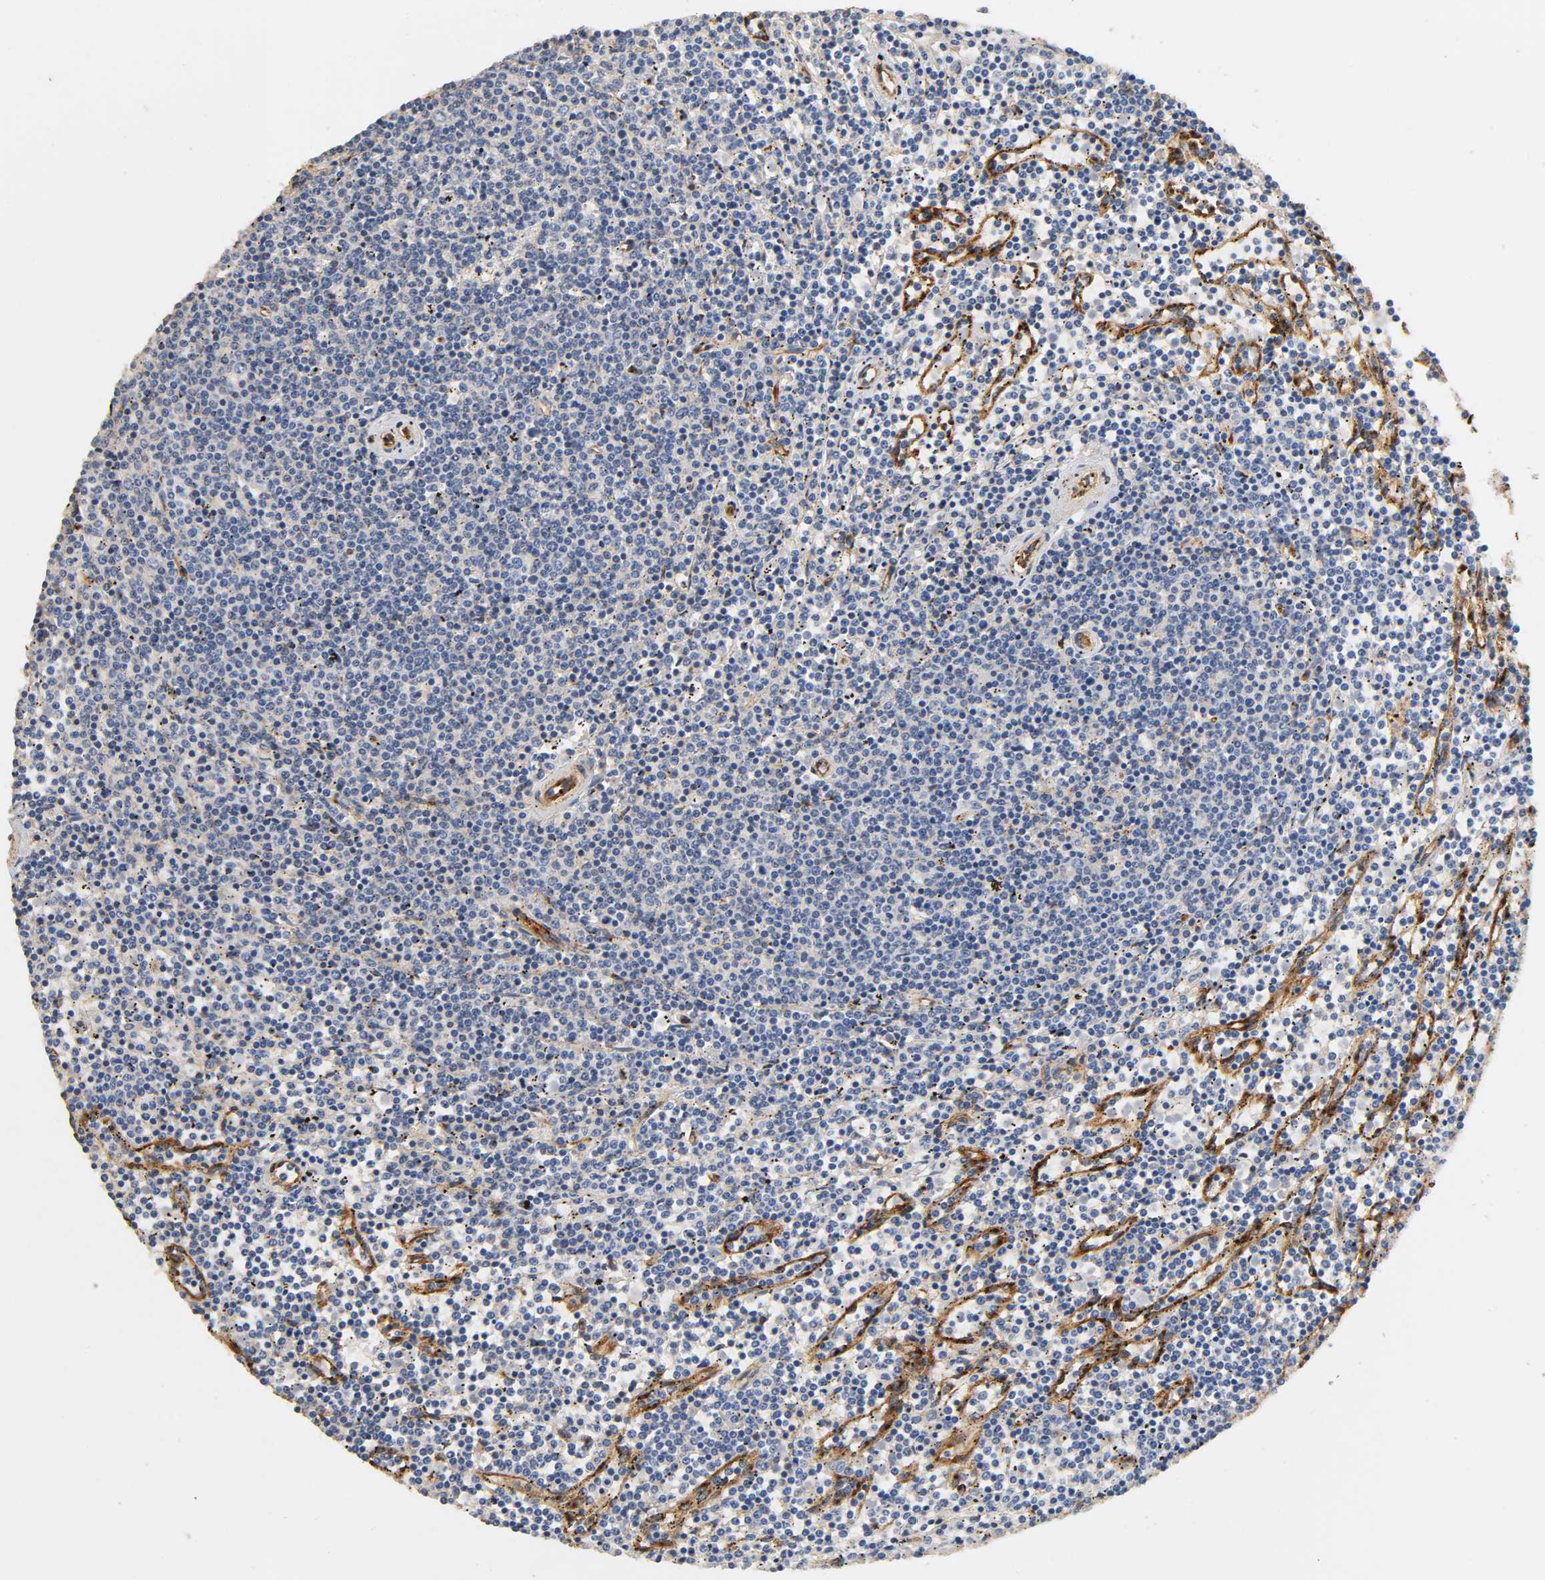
{"staining": {"intensity": "negative", "quantity": "none", "location": "none"}, "tissue": "lymphoma", "cell_type": "Tumor cells", "image_type": "cancer", "snomed": [{"axis": "morphology", "description": "Malignant lymphoma, non-Hodgkin's type, Low grade"}, {"axis": "topography", "description": "Spleen"}], "caption": "A photomicrograph of human lymphoma is negative for staining in tumor cells. (Brightfield microscopy of DAB (3,3'-diaminobenzidine) IHC at high magnification).", "gene": "IFITM3", "patient": {"sex": "female", "age": 50}}